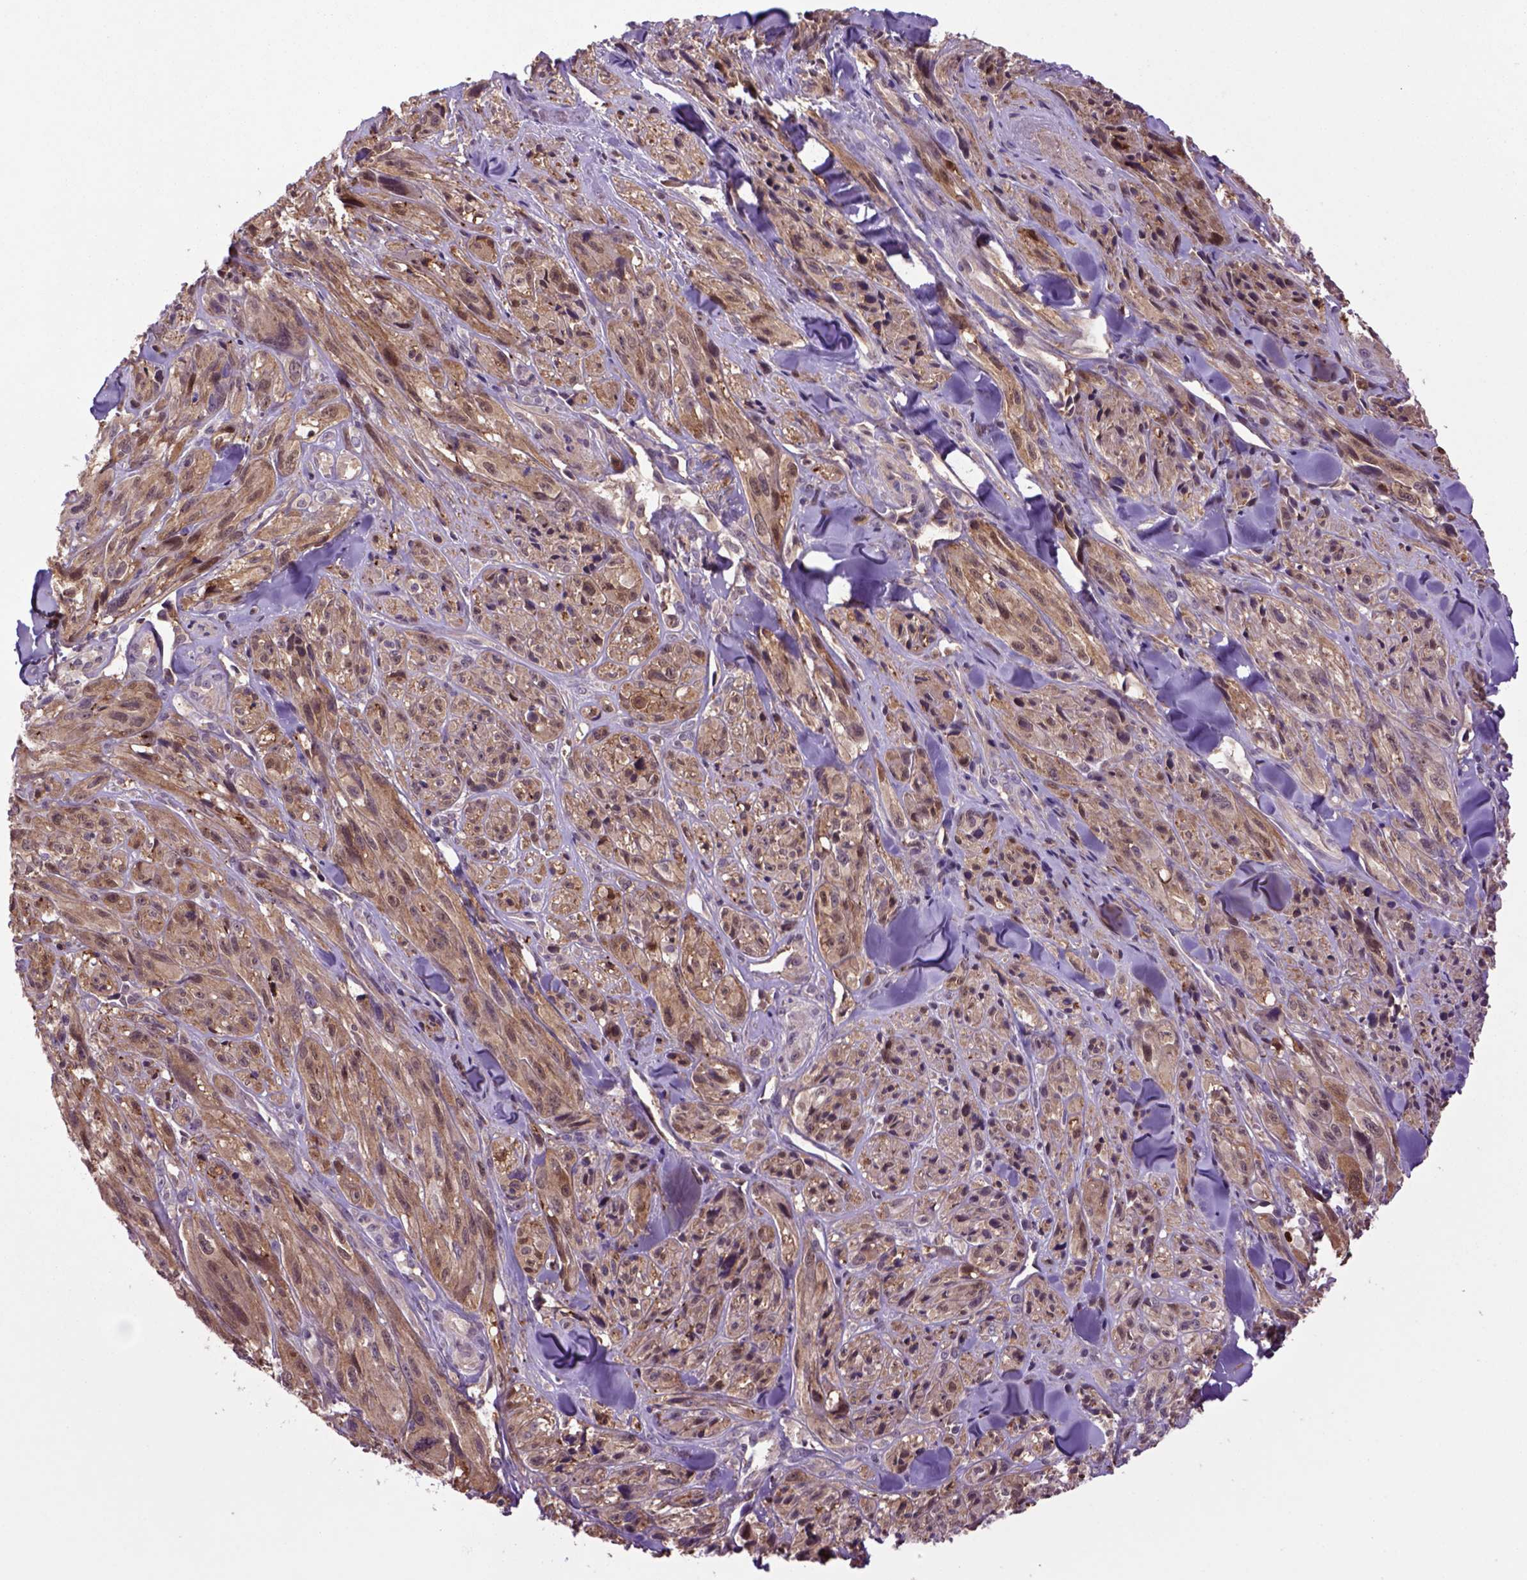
{"staining": {"intensity": "moderate", "quantity": ">75%", "location": "cytoplasmic/membranous,nuclear"}, "tissue": "melanoma", "cell_type": "Tumor cells", "image_type": "cancer", "snomed": [{"axis": "morphology", "description": "Malignant melanoma, NOS"}, {"axis": "topography", "description": "Skin"}], "caption": "Protein staining displays moderate cytoplasmic/membranous and nuclear expression in approximately >75% of tumor cells in malignant melanoma.", "gene": "HSPBP1", "patient": {"sex": "male", "age": 67}}